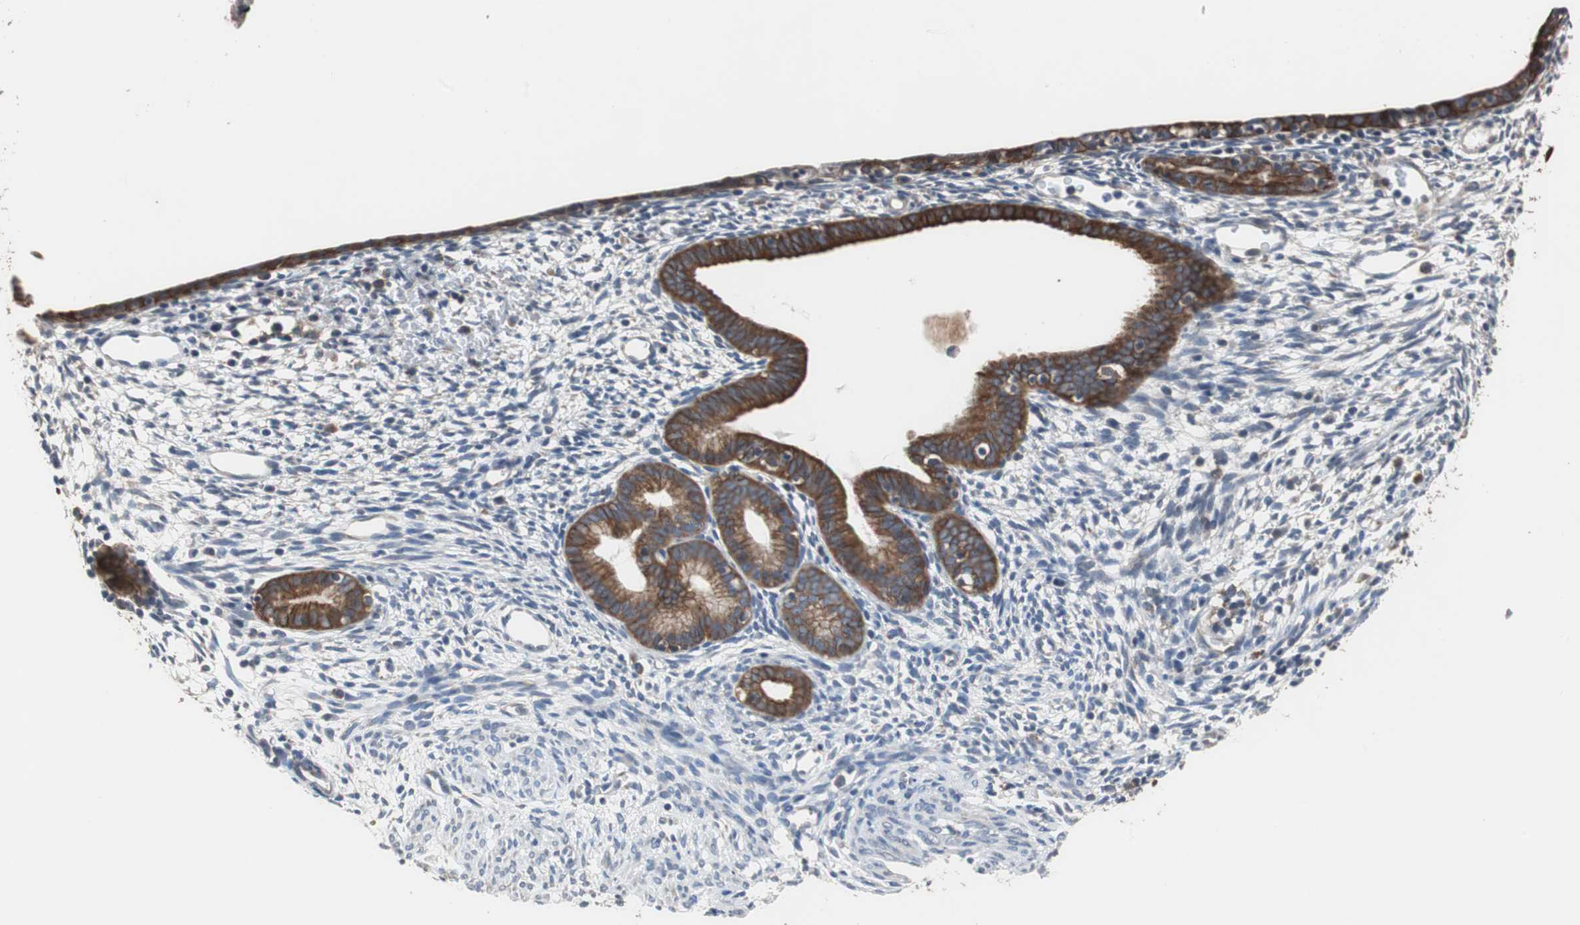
{"staining": {"intensity": "negative", "quantity": "none", "location": "none"}, "tissue": "endometrium", "cell_type": "Cells in endometrial stroma", "image_type": "normal", "snomed": [{"axis": "morphology", "description": "Normal tissue, NOS"}, {"axis": "morphology", "description": "Atrophy, NOS"}, {"axis": "topography", "description": "Uterus"}, {"axis": "topography", "description": "Endometrium"}], "caption": "Cells in endometrial stroma show no significant positivity in unremarkable endometrium.", "gene": "USP10", "patient": {"sex": "female", "age": 68}}